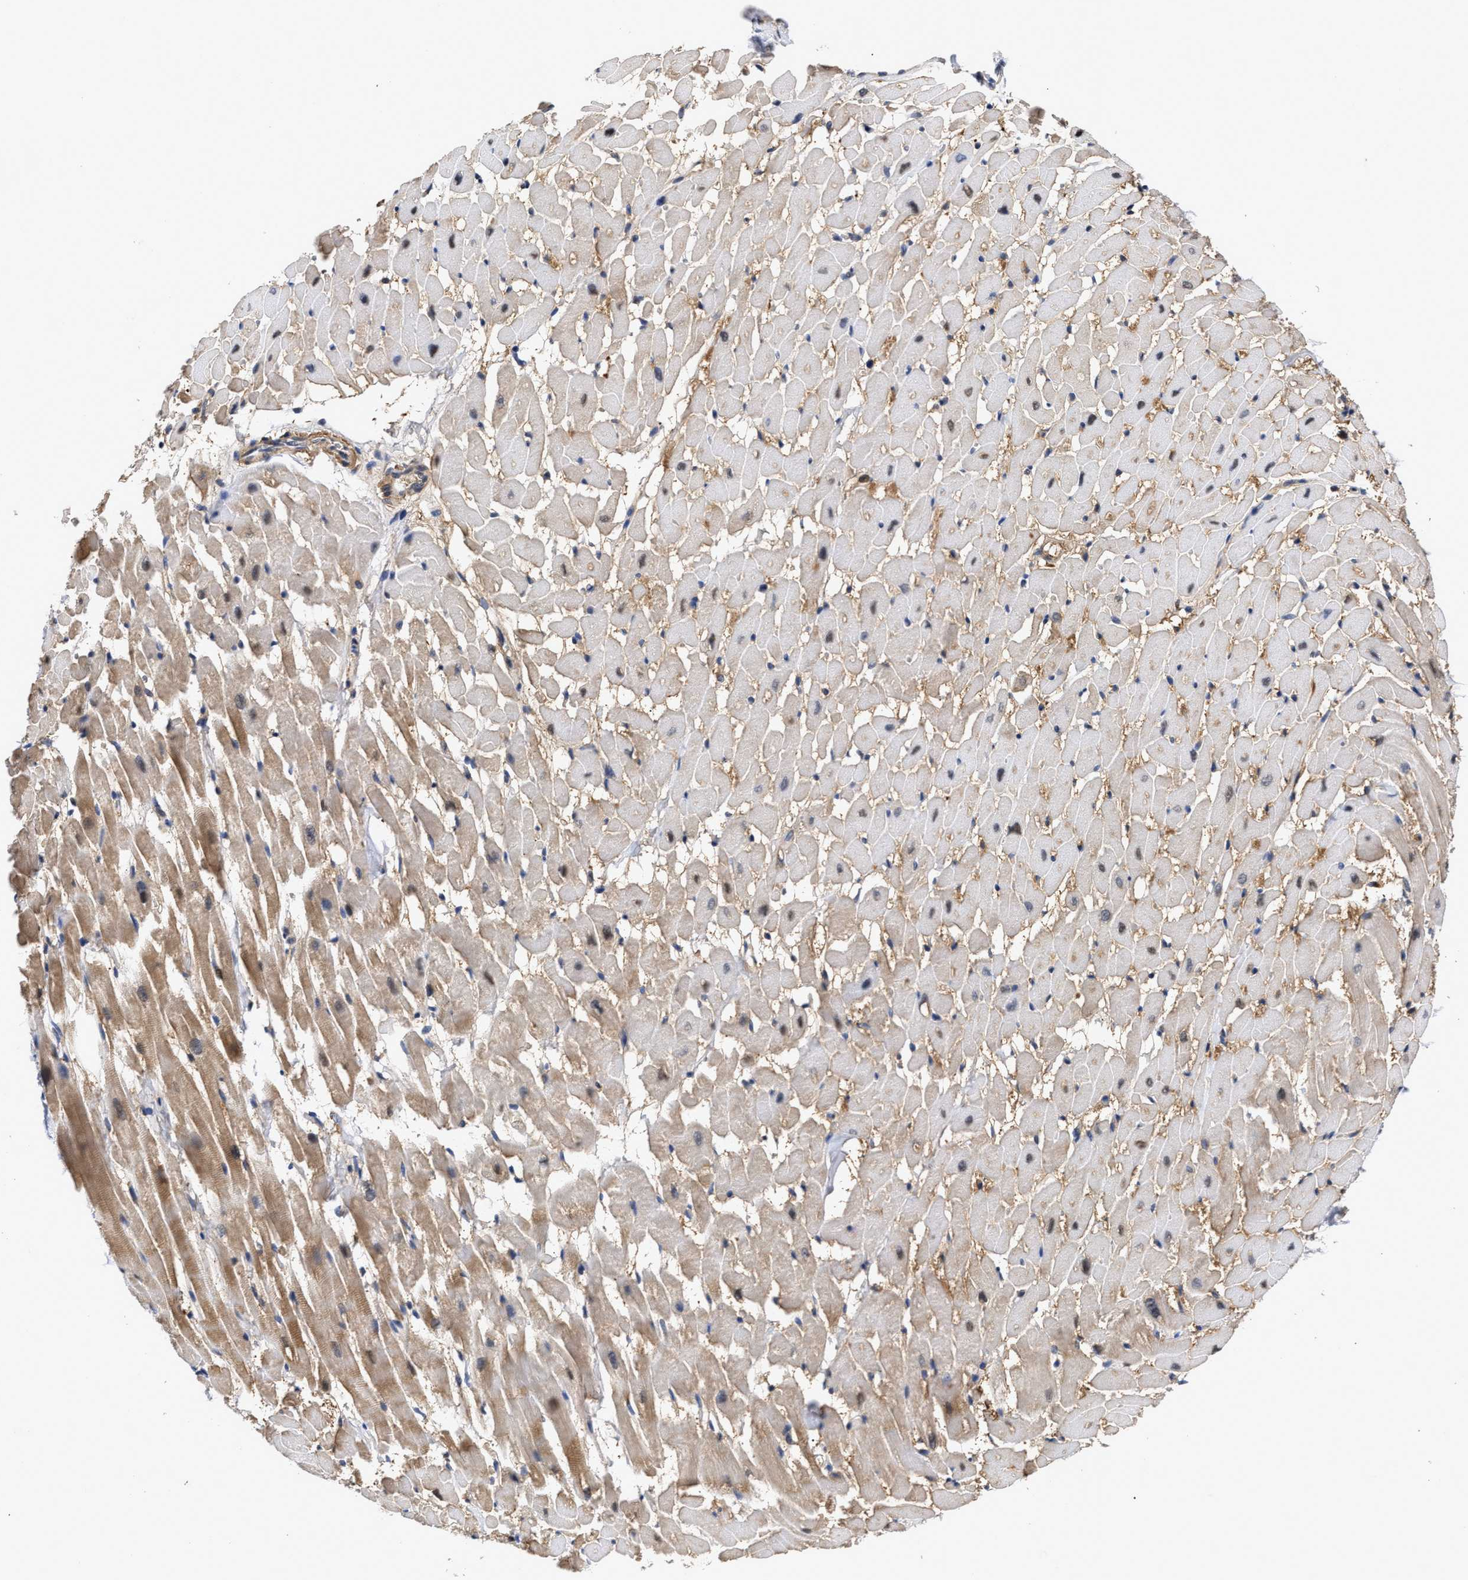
{"staining": {"intensity": "moderate", "quantity": "25%-75%", "location": "cytoplasmic/membranous"}, "tissue": "heart muscle", "cell_type": "Cardiomyocytes", "image_type": "normal", "snomed": [{"axis": "morphology", "description": "Normal tissue, NOS"}, {"axis": "topography", "description": "Heart"}], "caption": "Brown immunohistochemical staining in unremarkable heart muscle demonstrates moderate cytoplasmic/membranous expression in approximately 25%-75% of cardiomyocytes. Nuclei are stained in blue.", "gene": "KLHDC1", "patient": {"sex": "male", "age": 45}}